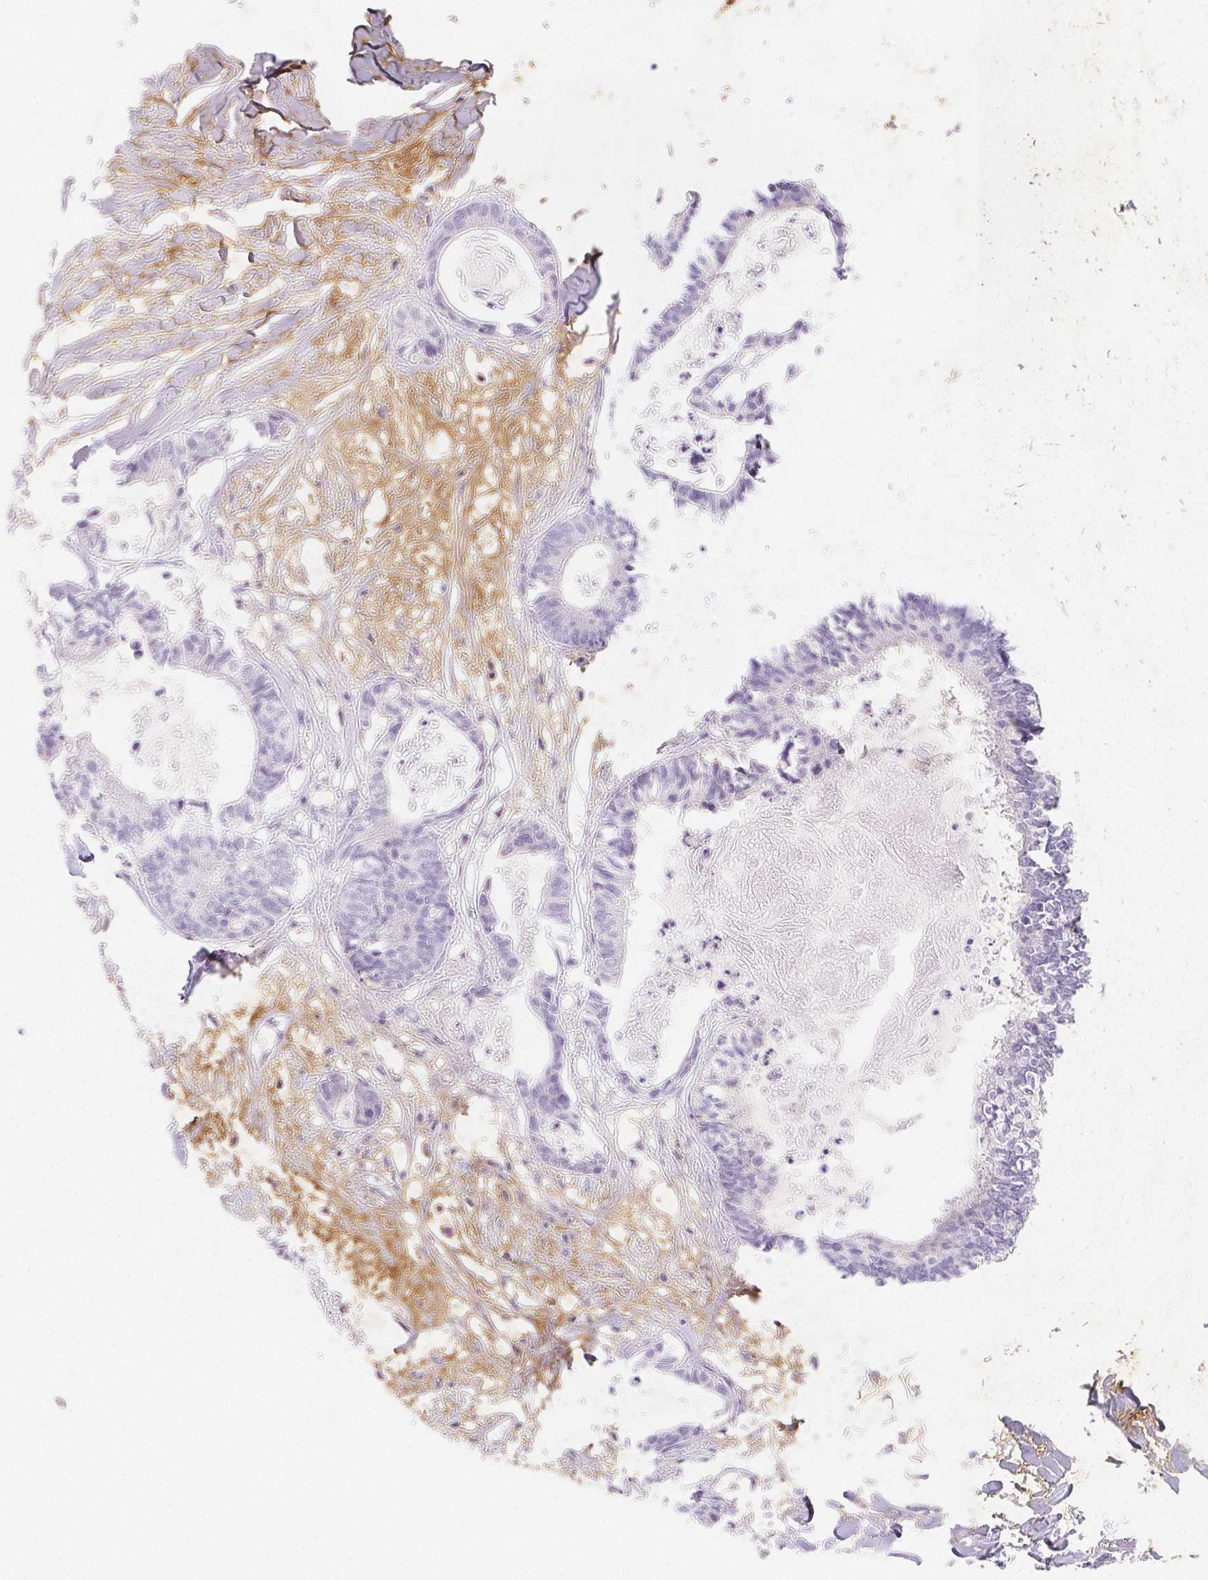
{"staining": {"intensity": "negative", "quantity": "none", "location": "none"}, "tissue": "colorectal cancer", "cell_type": "Tumor cells", "image_type": "cancer", "snomed": [{"axis": "morphology", "description": "Adenocarcinoma, NOS"}, {"axis": "topography", "description": "Colon"}, {"axis": "topography", "description": "Rectum"}], "caption": "Immunohistochemistry of colorectal cancer reveals no positivity in tumor cells.", "gene": "ITIH2", "patient": {"sex": "male", "age": 57}}